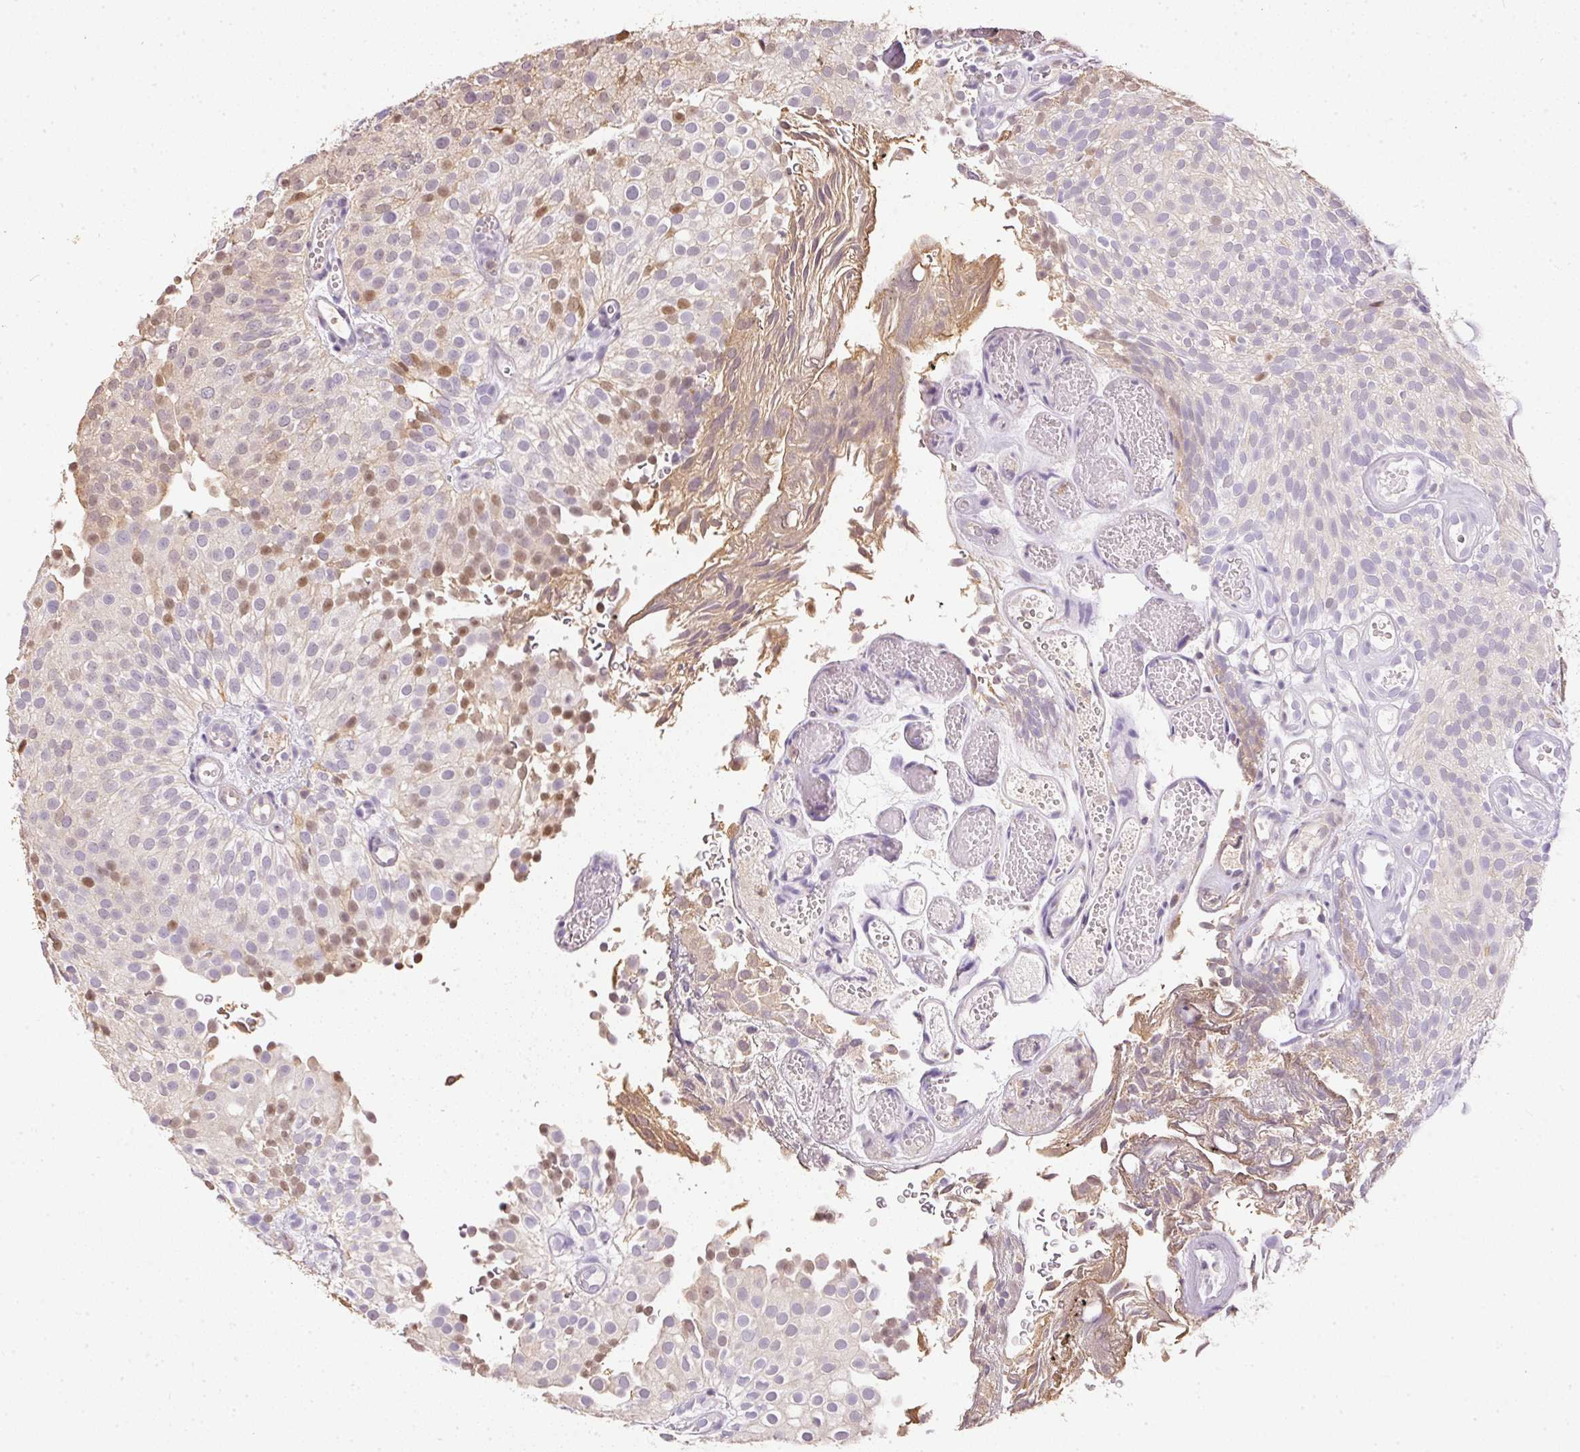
{"staining": {"intensity": "moderate", "quantity": "<25%", "location": "nuclear"}, "tissue": "urothelial cancer", "cell_type": "Tumor cells", "image_type": "cancer", "snomed": [{"axis": "morphology", "description": "Urothelial carcinoma, Low grade"}, {"axis": "topography", "description": "Urinary bladder"}], "caption": "Tumor cells exhibit low levels of moderate nuclear positivity in approximately <25% of cells in human urothelial cancer.", "gene": "S100A3", "patient": {"sex": "male", "age": 78}}